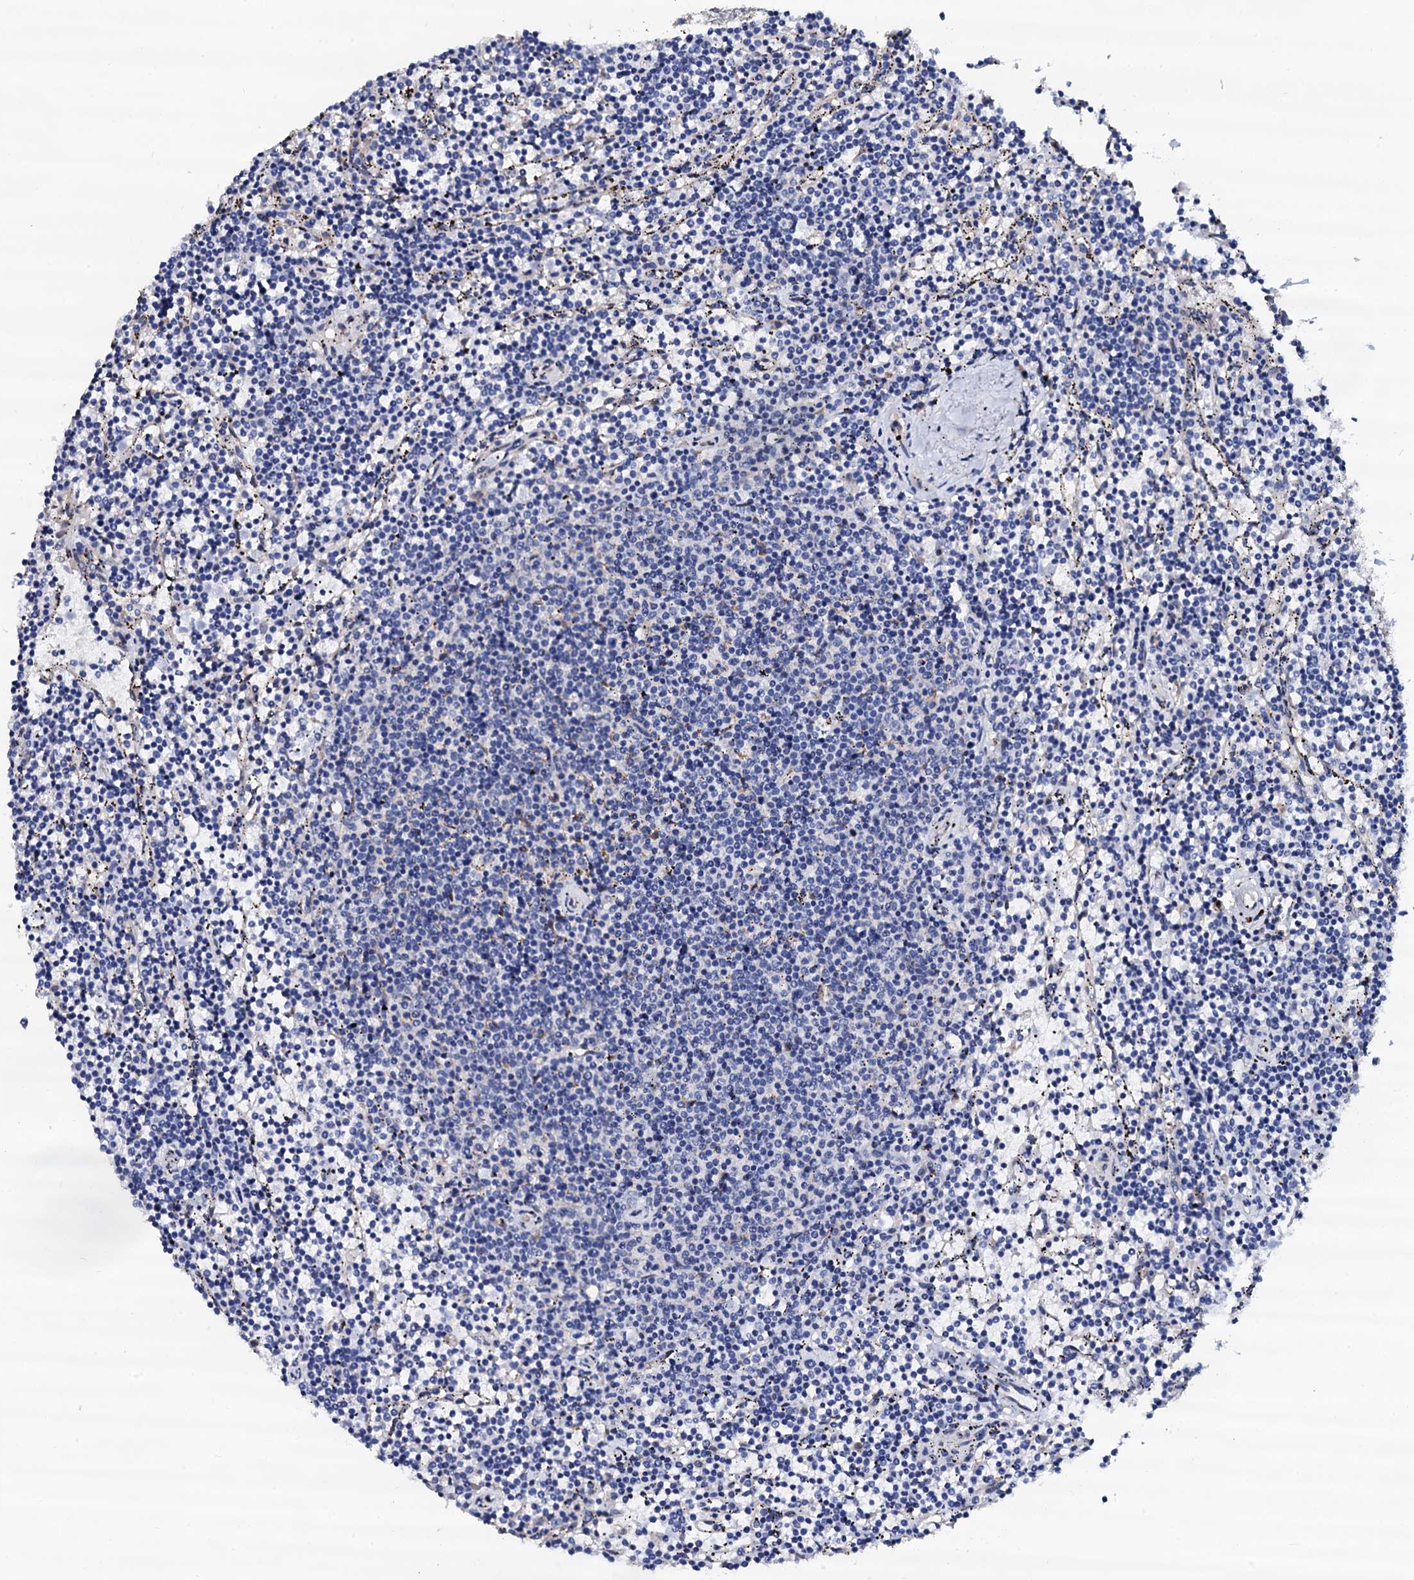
{"staining": {"intensity": "negative", "quantity": "none", "location": "none"}, "tissue": "lymphoma", "cell_type": "Tumor cells", "image_type": "cancer", "snomed": [{"axis": "morphology", "description": "Malignant lymphoma, non-Hodgkin's type, Low grade"}, {"axis": "topography", "description": "Spleen"}], "caption": "A high-resolution image shows immunohistochemistry staining of lymphoma, which exhibits no significant expression in tumor cells.", "gene": "AKAP3", "patient": {"sex": "female", "age": 50}}